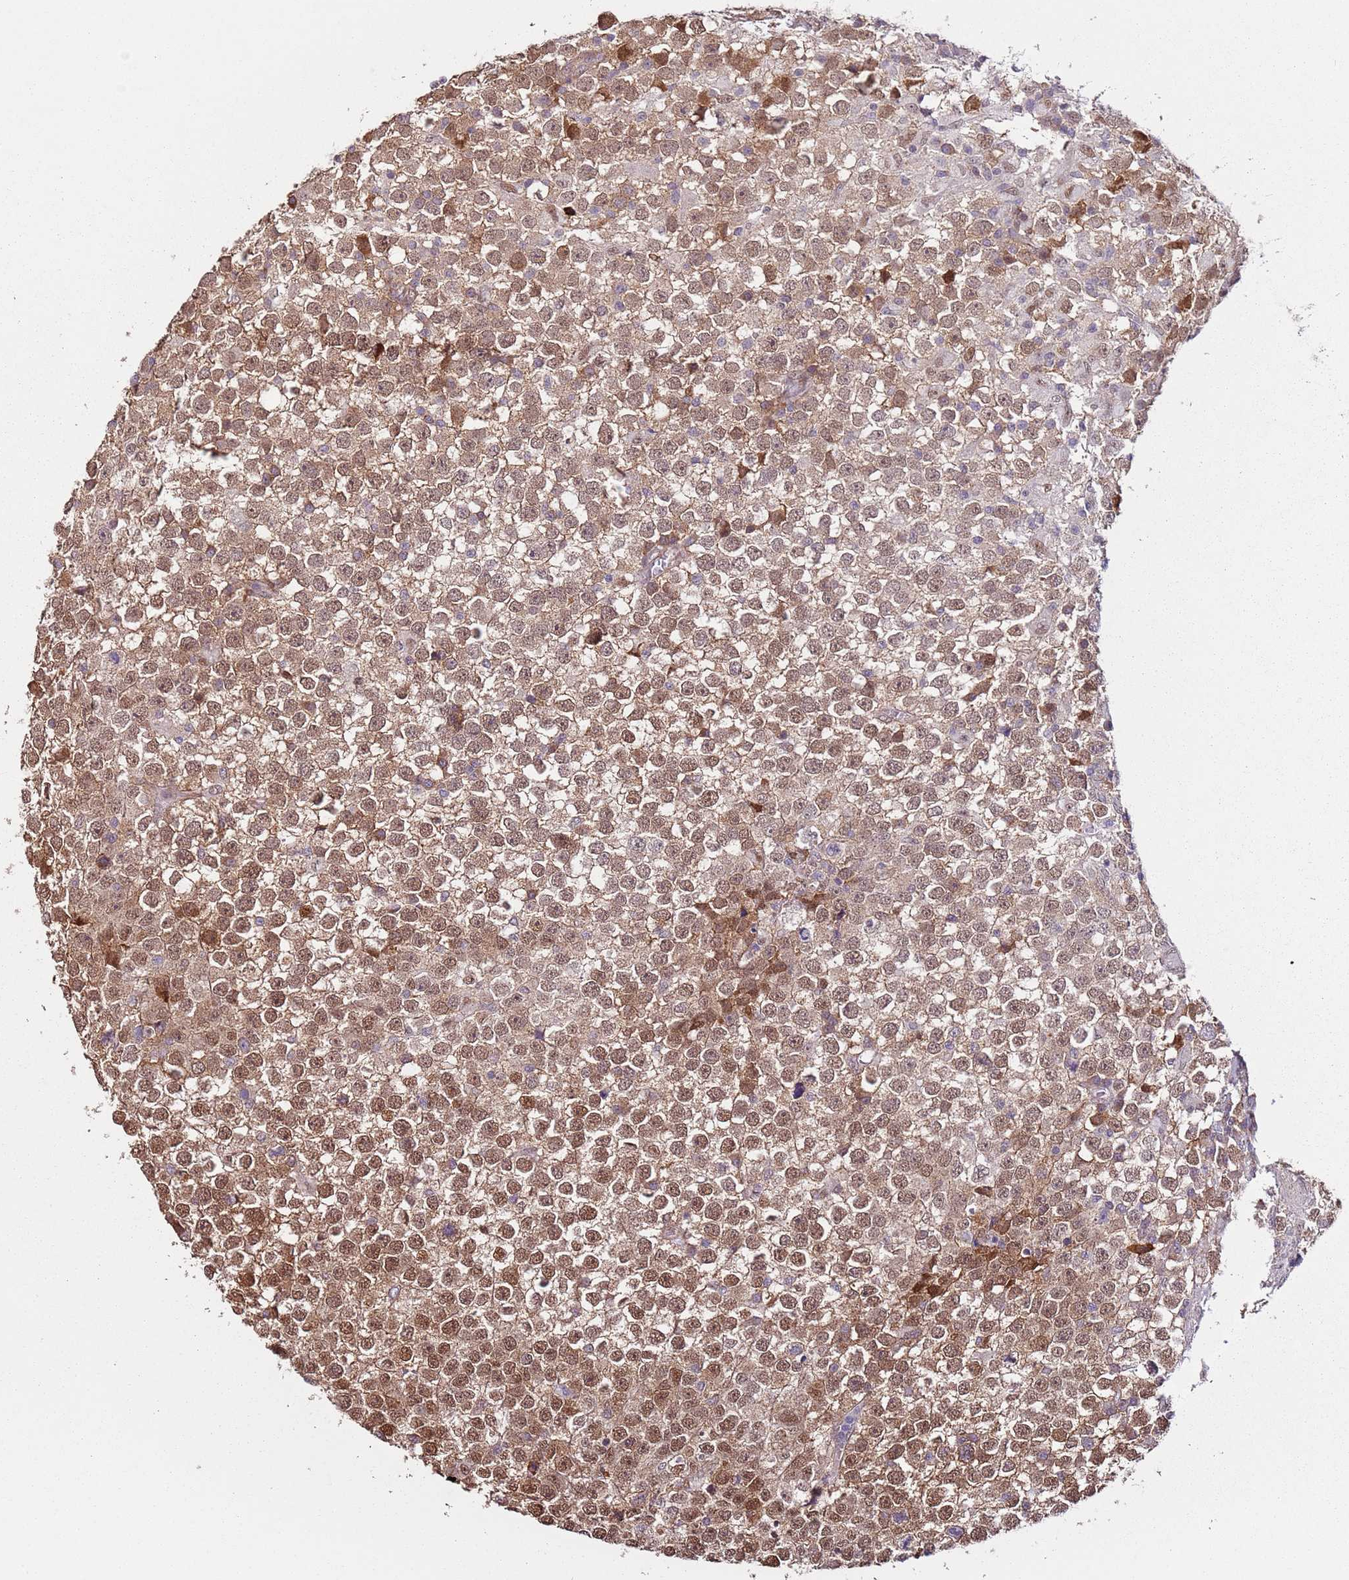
{"staining": {"intensity": "moderate", "quantity": ">75%", "location": "cytoplasmic/membranous,nuclear"}, "tissue": "testis cancer", "cell_type": "Tumor cells", "image_type": "cancer", "snomed": [{"axis": "morphology", "description": "Seminoma, NOS"}, {"axis": "topography", "description": "Testis"}], "caption": "A medium amount of moderate cytoplasmic/membranous and nuclear positivity is seen in approximately >75% of tumor cells in testis cancer (seminoma) tissue. The staining was performed using DAB (3,3'-diaminobenzidine), with brown indicating positive protein expression. Nuclei are stained blue with hematoxylin.", "gene": "PSMD4", "patient": {"sex": "male", "age": 65}}